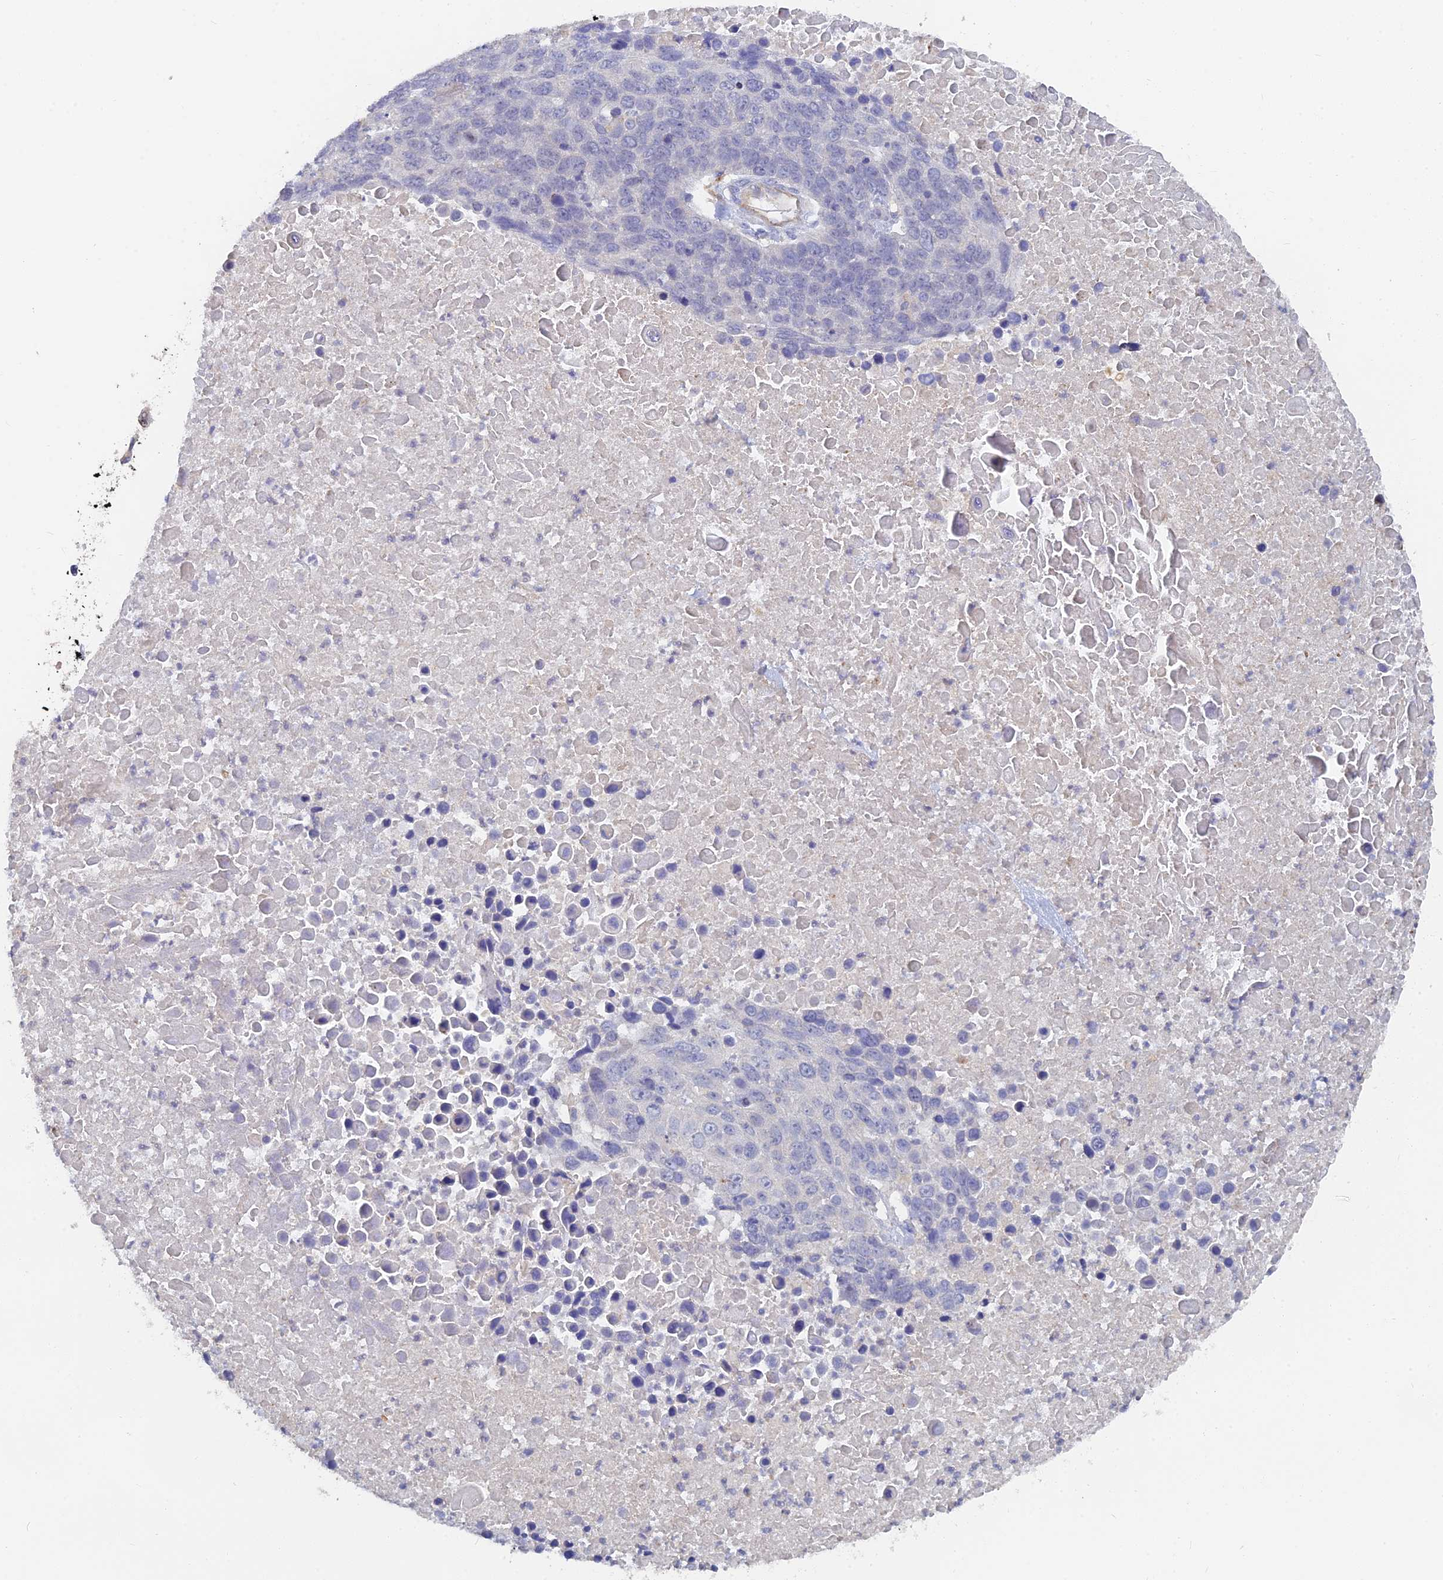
{"staining": {"intensity": "negative", "quantity": "none", "location": "none"}, "tissue": "lung cancer", "cell_type": "Tumor cells", "image_type": "cancer", "snomed": [{"axis": "morphology", "description": "Normal tissue, NOS"}, {"axis": "morphology", "description": "Squamous cell carcinoma, NOS"}, {"axis": "topography", "description": "Lymph node"}, {"axis": "topography", "description": "Lung"}], "caption": "This is an IHC histopathology image of squamous cell carcinoma (lung). There is no staining in tumor cells.", "gene": "ARRDC1", "patient": {"sex": "male", "age": 66}}